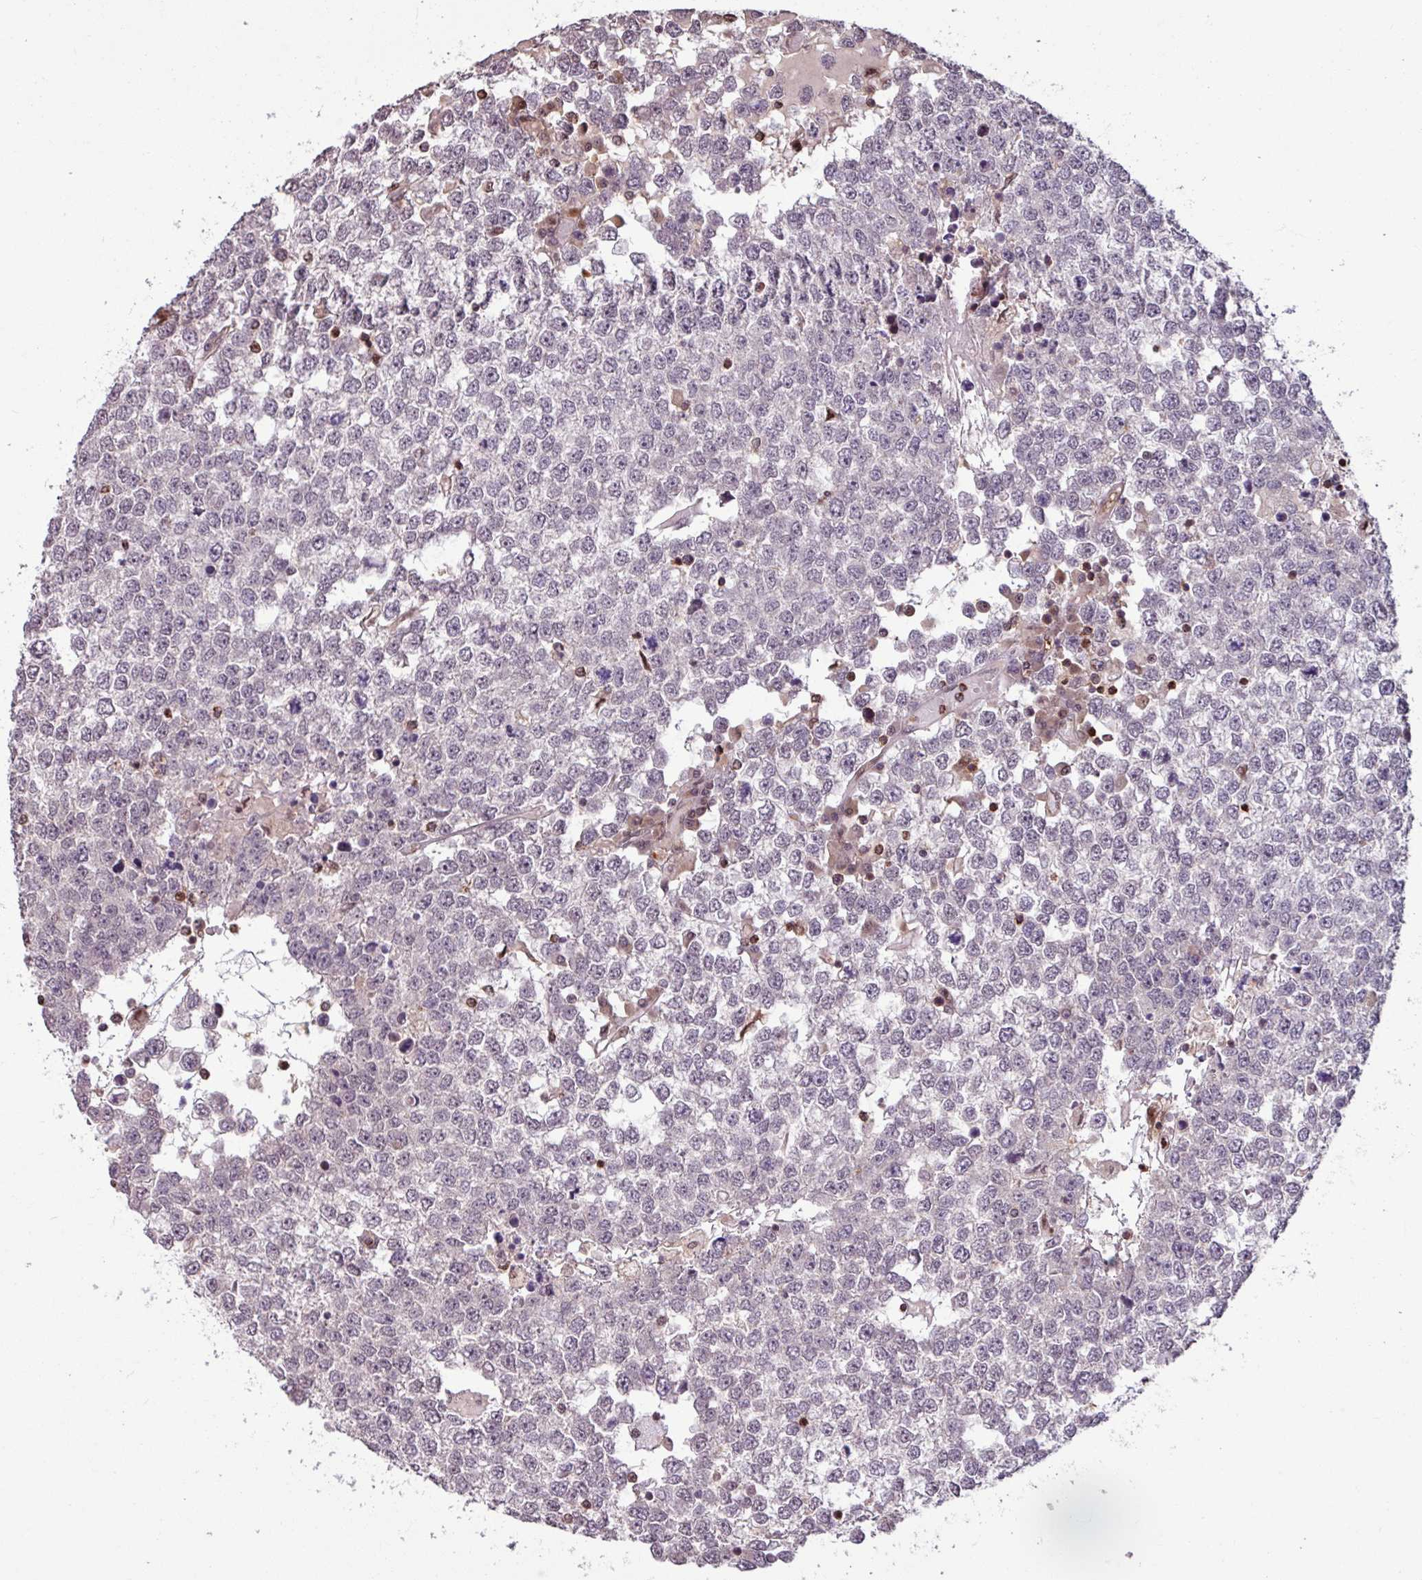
{"staining": {"intensity": "negative", "quantity": "none", "location": "none"}, "tissue": "testis cancer", "cell_type": "Tumor cells", "image_type": "cancer", "snomed": [{"axis": "morphology", "description": "Seminoma, NOS"}, {"axis": "topography", "description": "Testis"}], "caption": "High power microscopy histopathology image of an IHC histopathology image of testis cancer, revealing no significant positivity in tumor cells.", "gene": "OR6B1", "patient": {"sex": "male", "age": 65}}